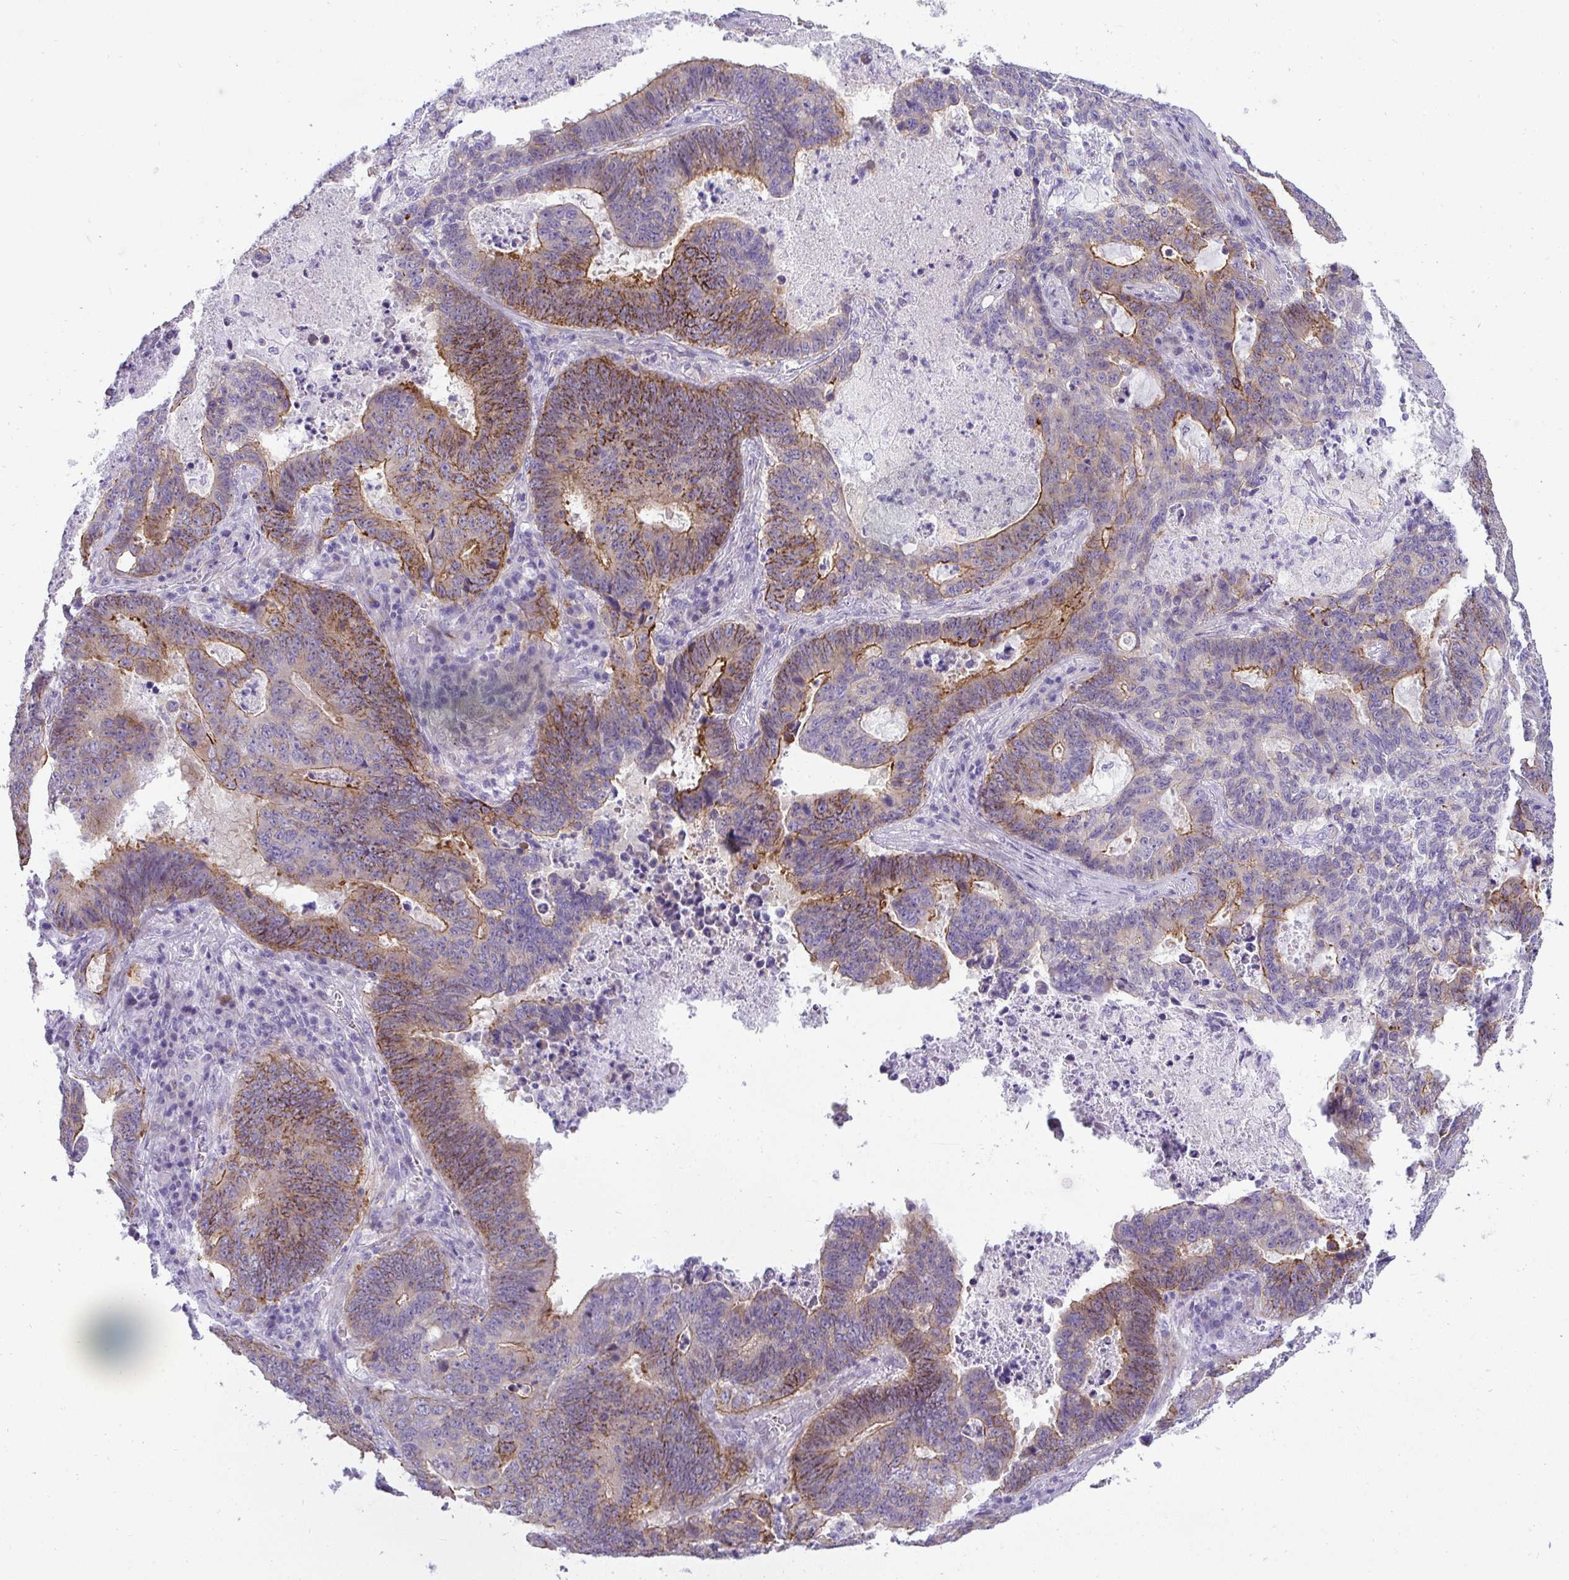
{"staining": {"intensity": "moderate", "quantity": "25%-75%", "location": "cytoplasmic/membranous"}, "tissue": "lung cancer", "cell_type": "Tumor cells", "image_type": "cancer", "snomed": [{"axis": "morphology", "description": "Aneuploidy"}, {"axis": "morphology", "description": "Adenocarcinoma, NOS"}, {"axis": "morphology", "description": "Adenocarcinoma primary or metastatic"}, {"axis": "topography", "description": "Lung"}], "caption": "Protein expression analysis of human lung adenocarcinoma reveals moderate cytoplasmic/membranous staining in approximately 25%-75% of tumor cells.", "gene": "AK5", "patient": {"sex": "female", "age": 75}}